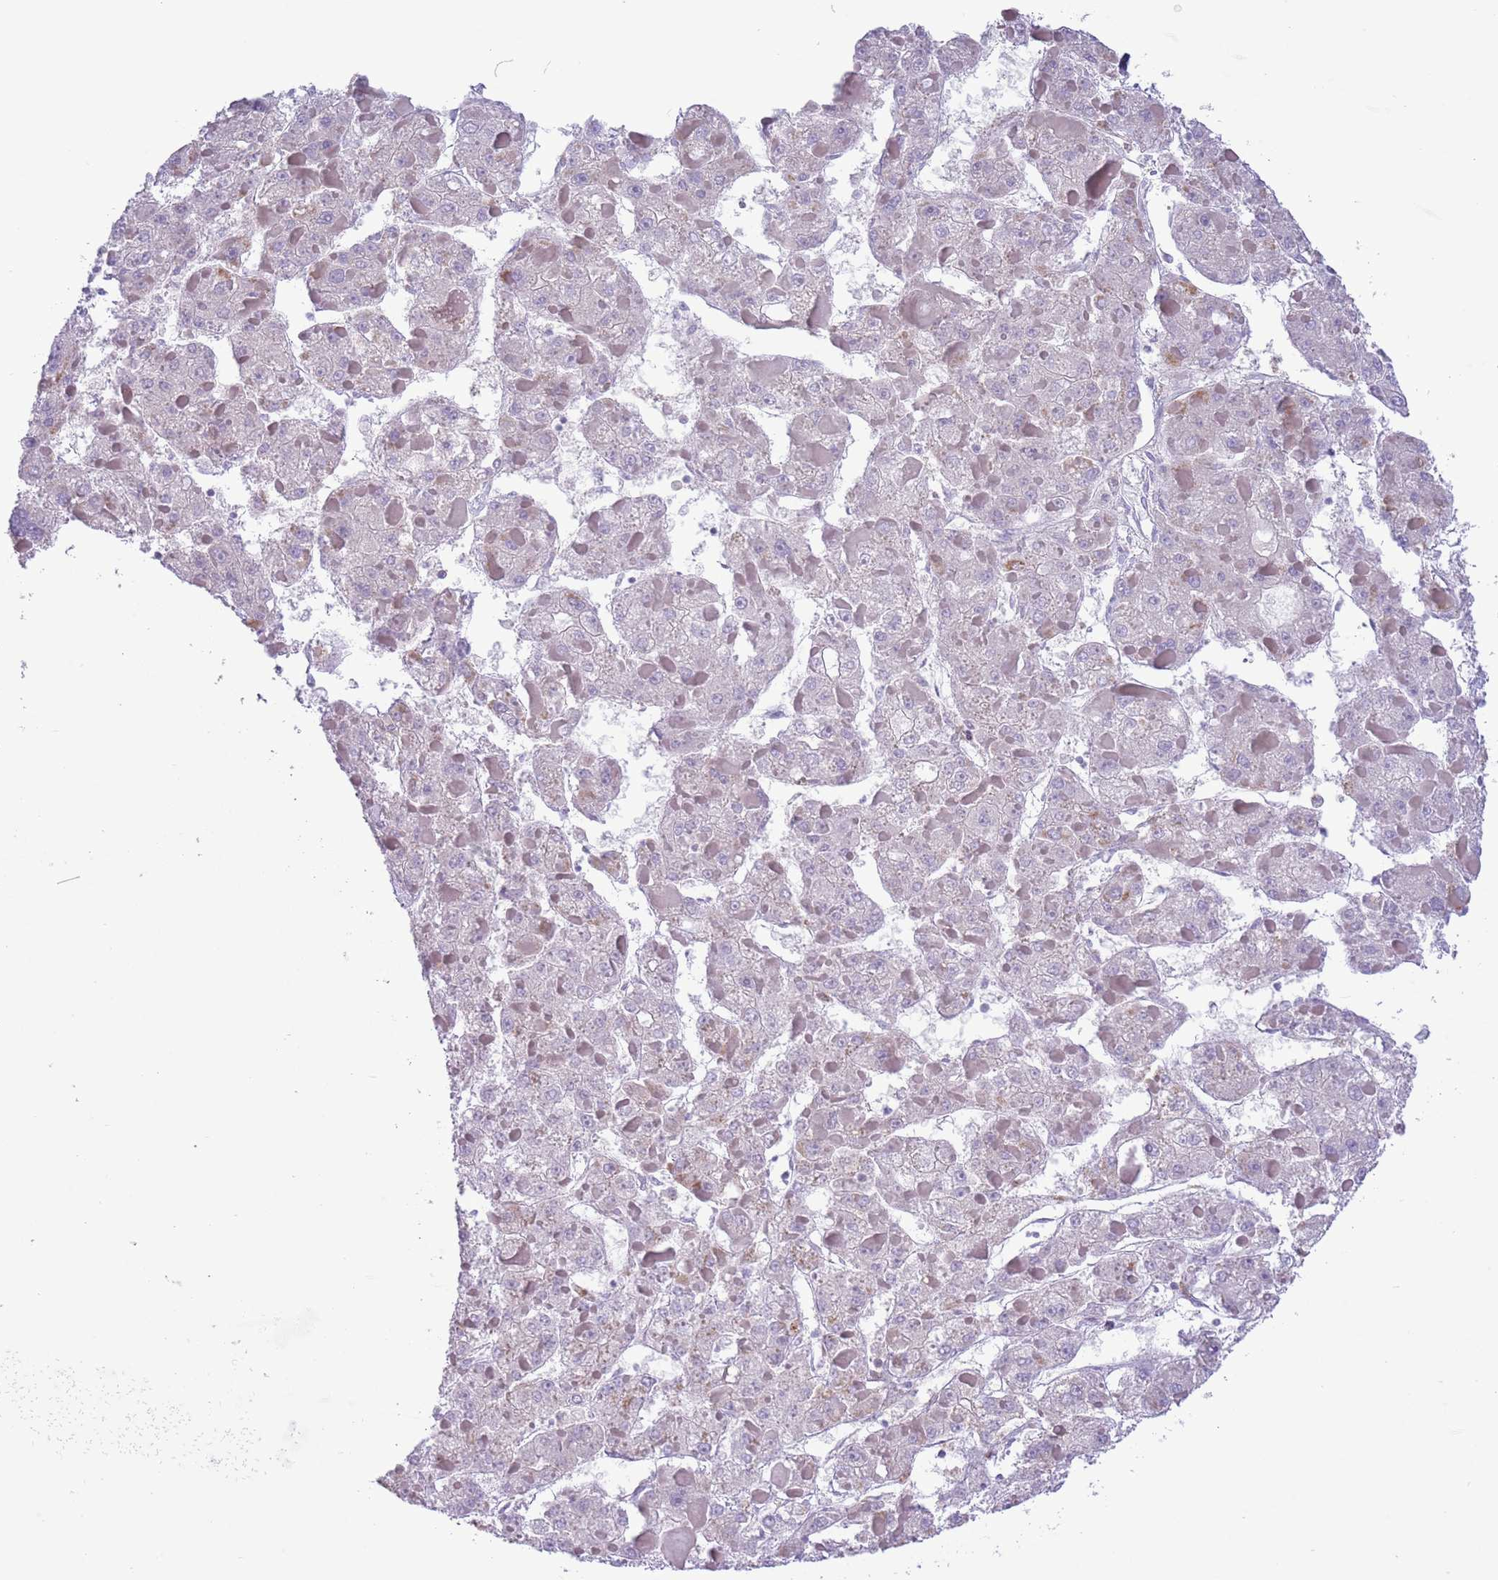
{"staining": {"intensity": "negative", "quantity": "none", "location": "none"}, "tissue": "liver cancer", "cell_type": "Tumor cells", "image_type": "cancer", "snomed": [{"axis": "morphology", "description": "Carcinoma, Hepatocellular, NOS"}, {"axis": "topography", "description": "Liver"}], "caption": "Immunohistochemistry (IHC) image of neoplastic tissue: human liver hepatocellular carcinoma stained with DAB exhibits no significant protein expression in tumor cells. (DAB (3,3'-diaminobenzidine) immunohistochemistry visualized using brightfield microscopy, high magnification).", "gene": "OR6M1", "patient": {"sex": "female", "age": 73}}